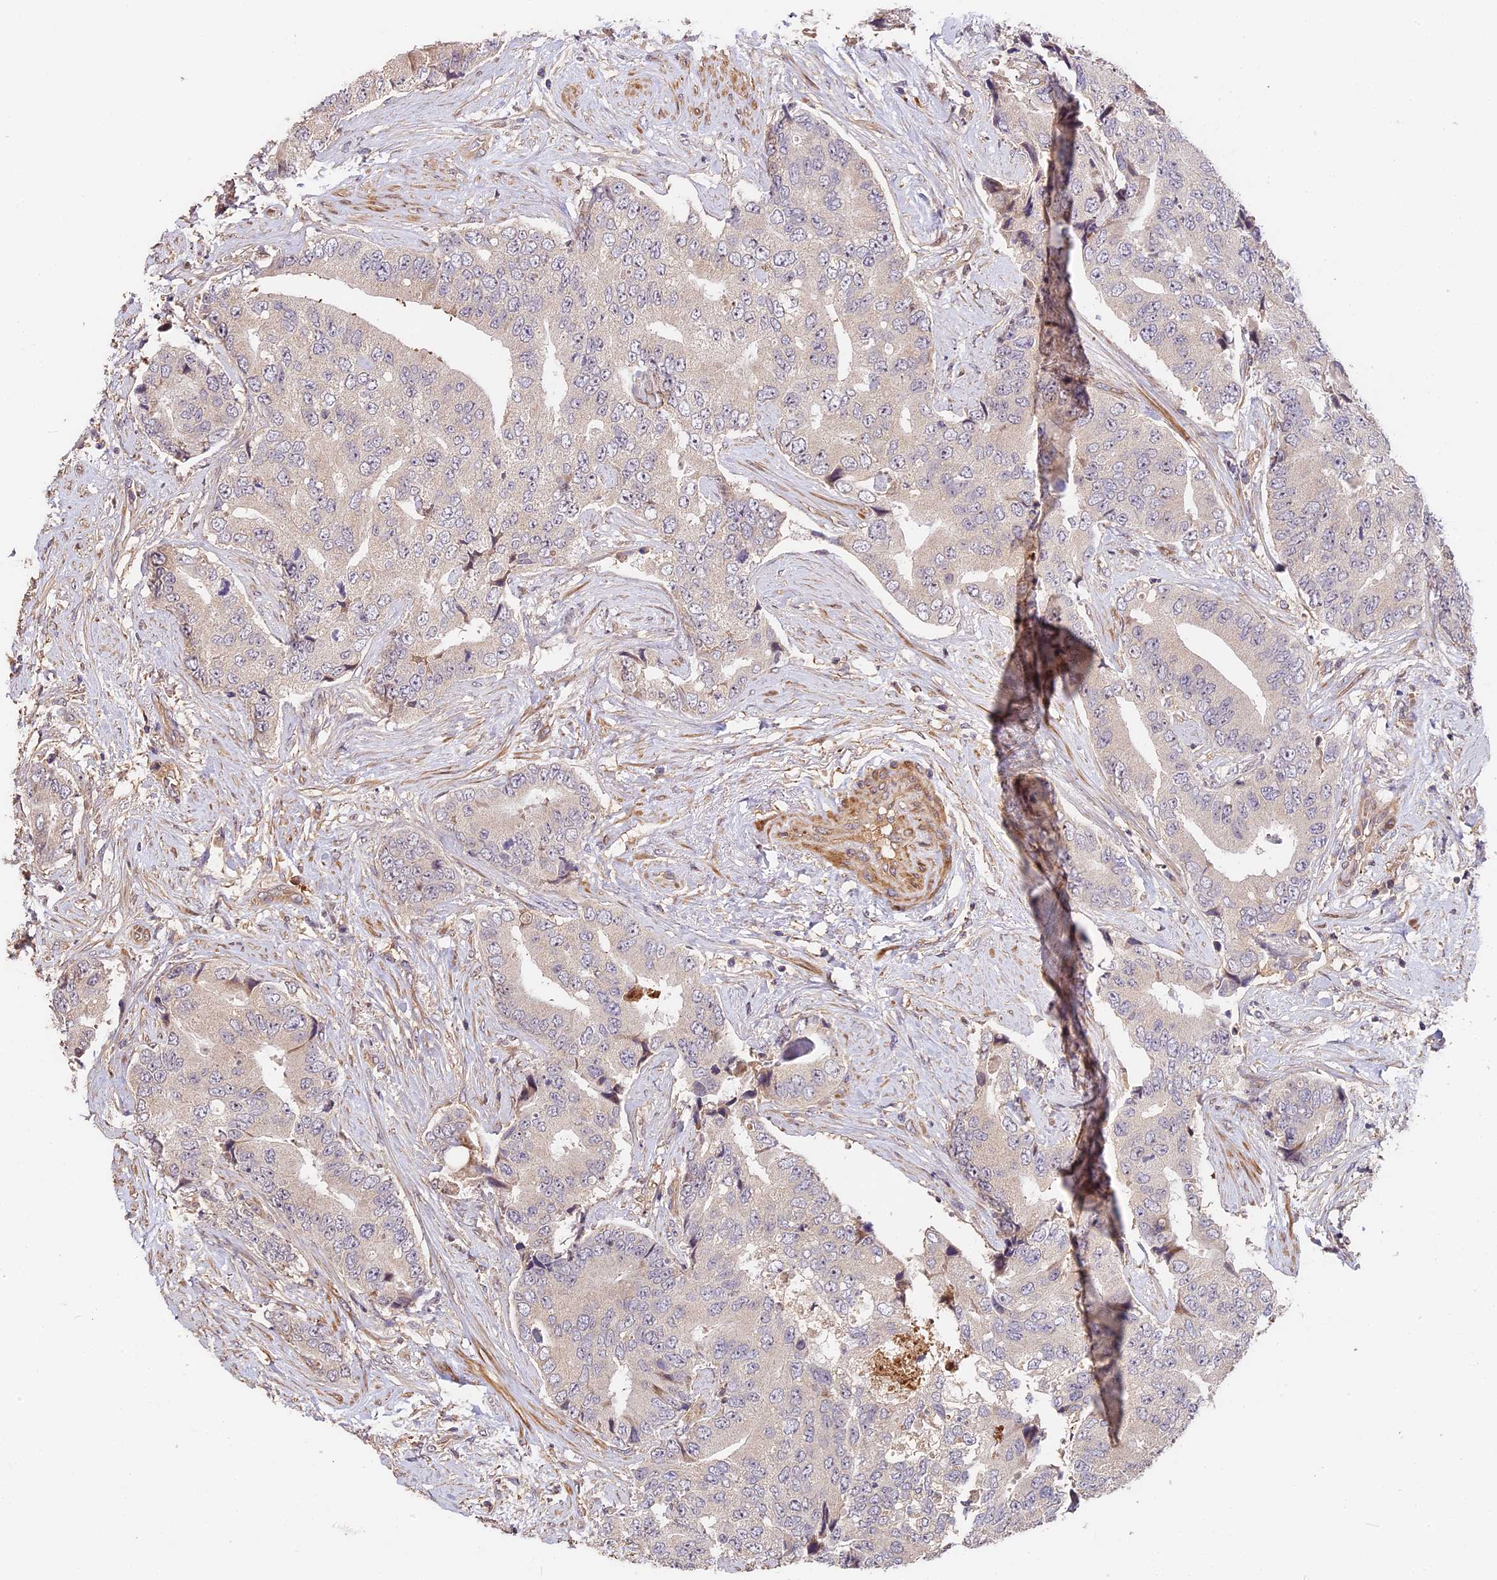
{"staining": {"intensity": "negative", "quantity": "none", "location": "none"}, "tissue": "prostate cancer", "cell_type": "Tumor cells", "image_type": "cancer", "snomed": [{"axis": "morphology", "description": "Adenocarcinoma, High grade"}, {"axis": "topography", "description": "Prostate"}], "caption": "Immunohistochemistry (IHC) micrograph of neoplastic tissue: prostate cancer (high-grade adenocarcinoma) stained with DAB shows no significant protein staining in tumor cells.", "gene": "ARHGAP17", "patient": {"sex": "male", "age": 70}}